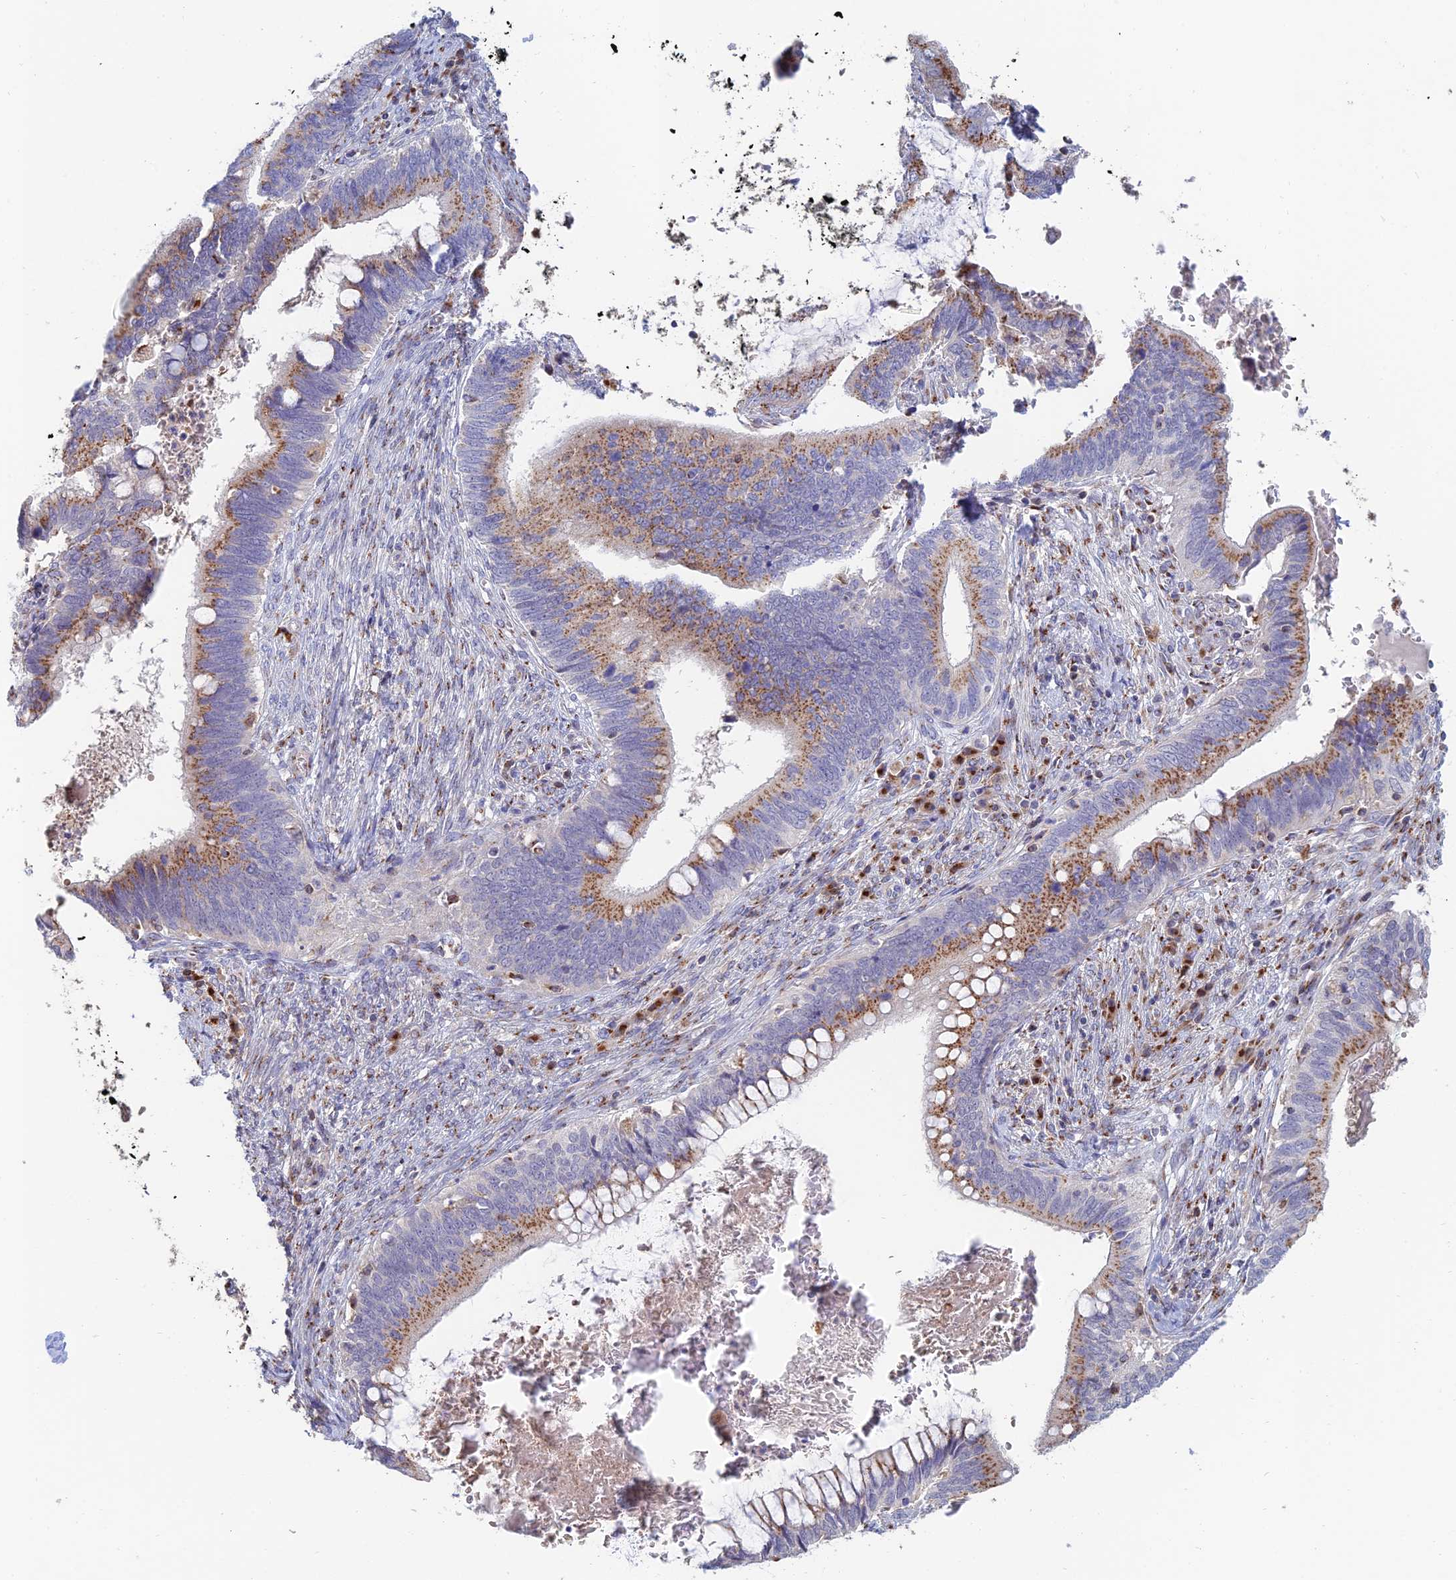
{"staining": {"intensity": "moderate", "quantity": ">75%", "location": "cytoplasmic/membranous"}, "tissue": "cervical cancer", "cell_type": "Tumor cells", "image_type": "cancer", "snomed": [{"axis": "morphology", "description": "Adenocarcinoma, NOS"}, {"axis": "topography", "description": "Cervix"}], "caption": "A brown stain shows moderate cytoplasmic/membranous expression of a protein in cervical cancer tumor cells.", "gene": "HS2ST1", "patient": {"sex": "female", "age": 42}}